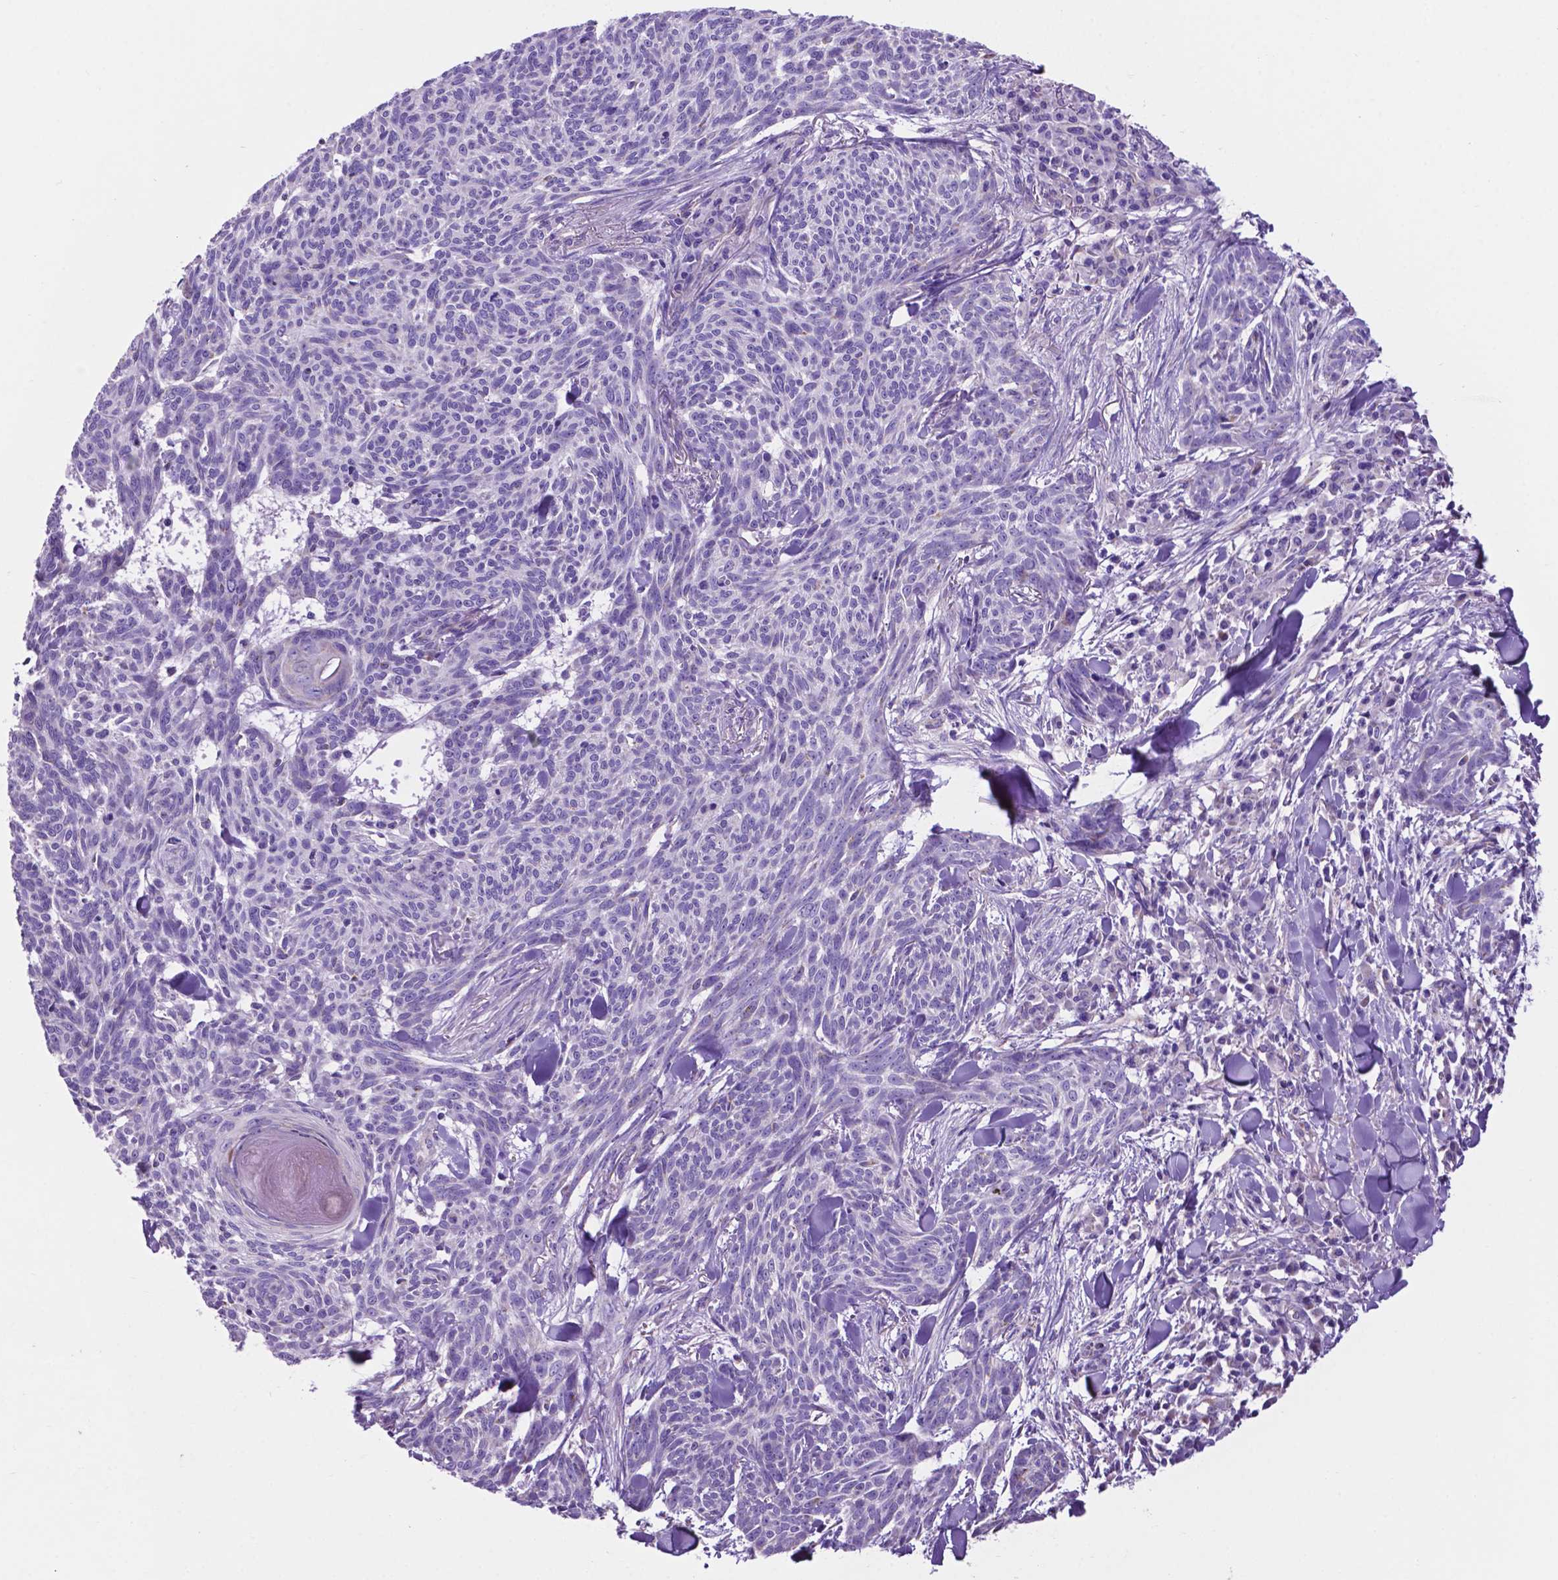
{"staining": {"intensity": "negative", "quantity": "none", "location": "none"}, "tissue": "skin cancer", "cell_type": "Tumor cells", "image_type": "cancer", "snomed": [{"axis": "morphology", "description": "Basal cell carcinoma"}, {"axis": "topography", "description": "Skin"}], "caption": "The photomicrograph displays no significant staining in tumor cells of basal cell carcinoma (skin).", "gene": "TMEM121B", "patient": {"sex": "female", "age": 93}}